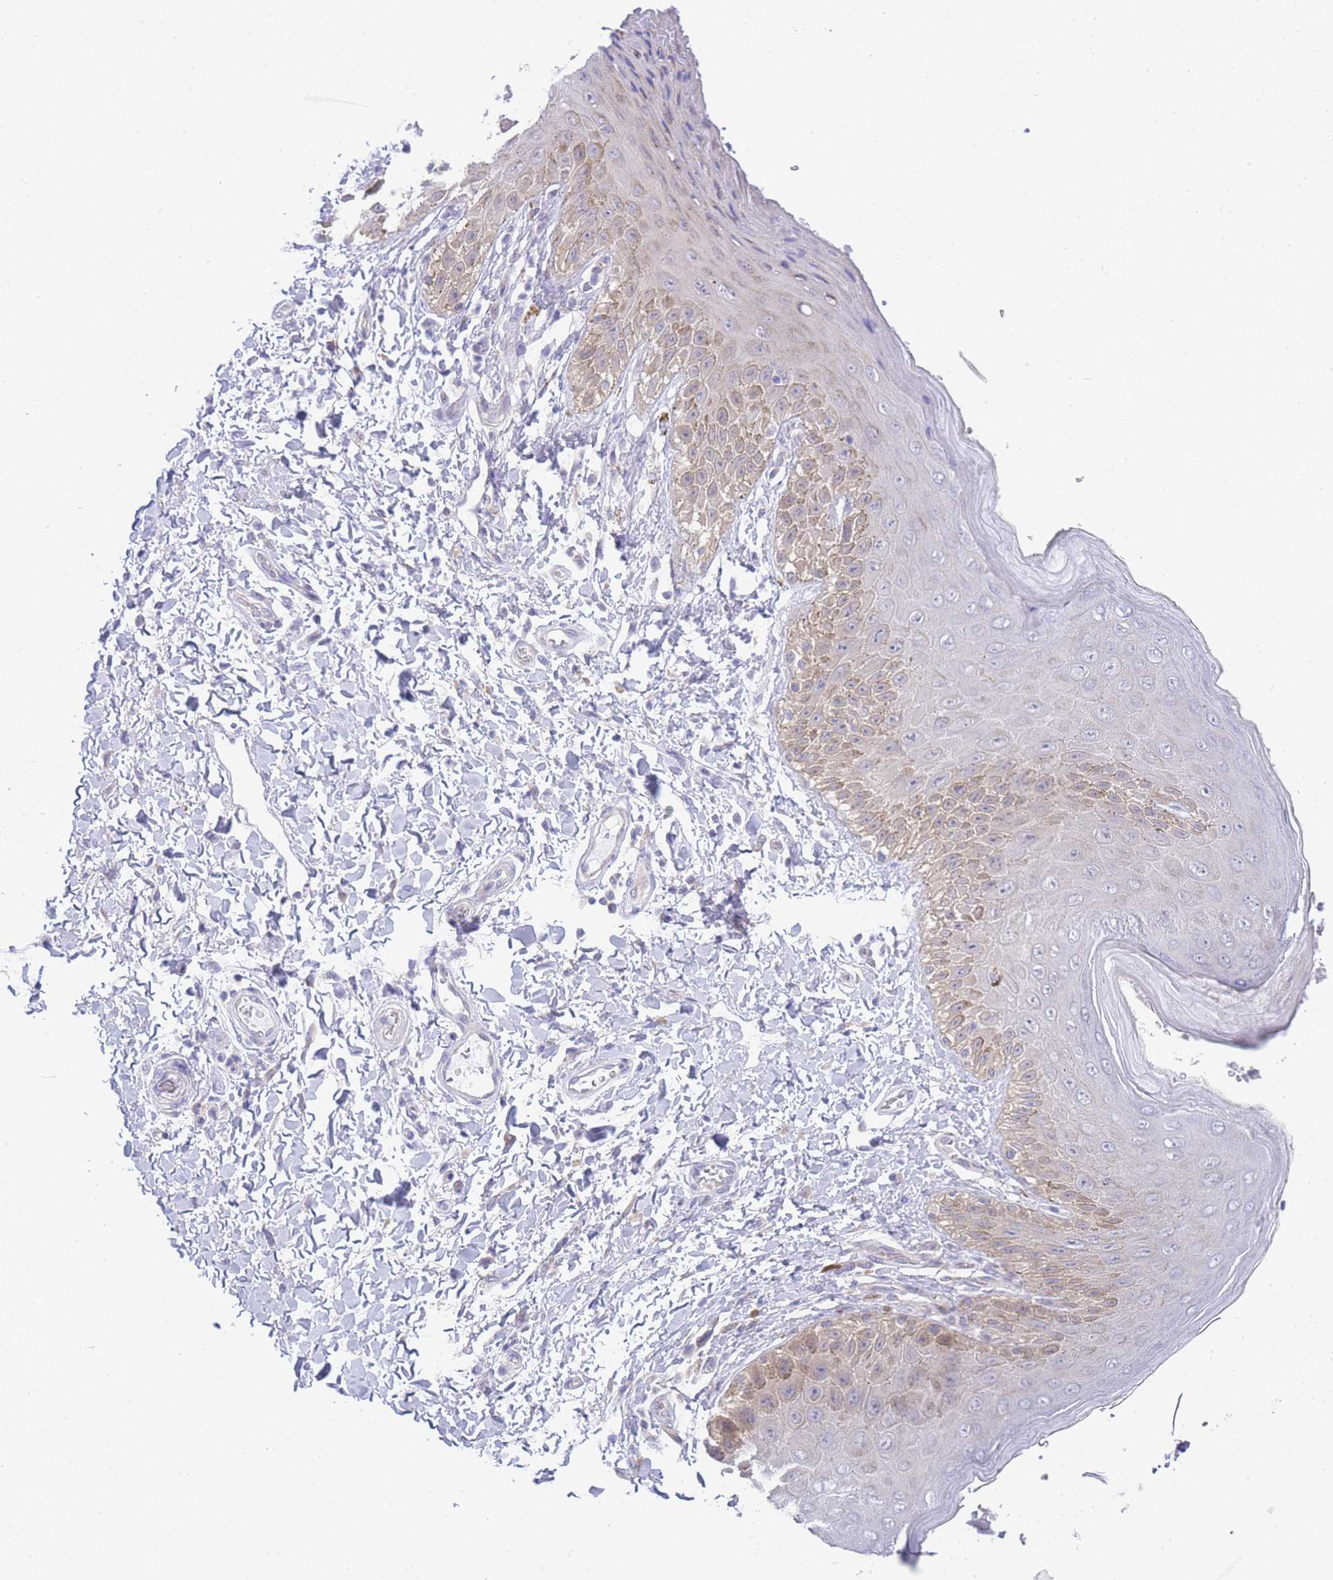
{"staining": {"intensity": "moderate", "quantity": "<25%", "location": "cytoplasmic/membranous"}, "tissue": "skin", "cell_type": "Epidermal cells", "image_type": "normal", "snomed": [{"axis": "morphology", "description": "Normal tissue, NOS"}, {"axis": "topography", "description": "Anal"}], "caption": "Skin stained for a protein demonstrates moderate cytoplasmic/membranous positivity in epidermal cells. (Stains: DAB in brown, nuclei in blue, Microscopy: brightfield microscopy at high magnification).", "gene": "ZNF510", "patient": {"sex": "male", "age": 44}}